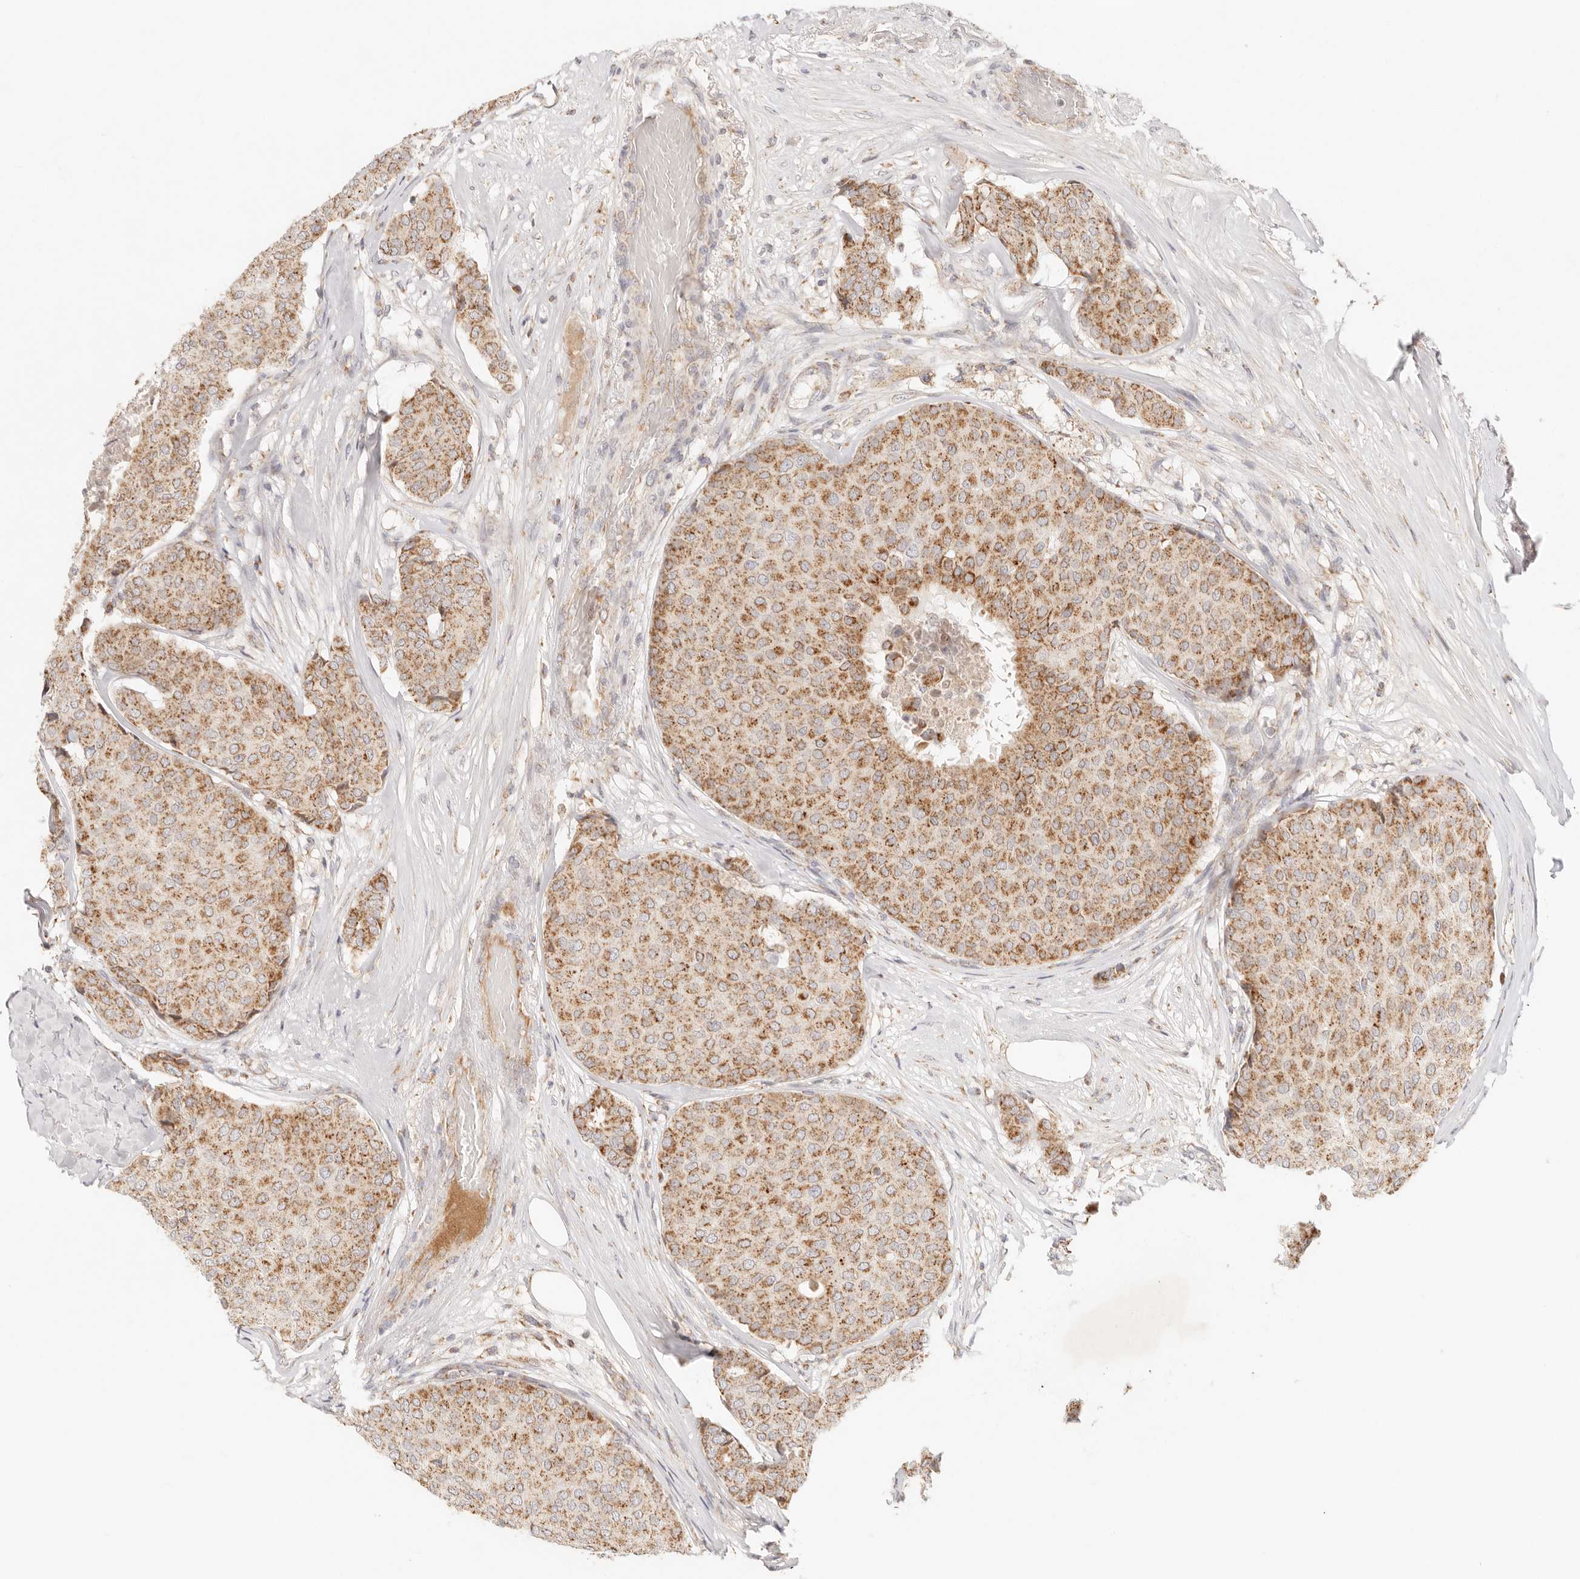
{"staining": {"intensity": "moderate", "quantity": ">75%", "location": "cytoplasmic/membranous"}, "tissue": "breast cancer", "cell_type": "Tumor cells", "image_type": "cancer", "snomed": [{"axis": "morphology", "description": "Duct carcinoma"}, {"axis": "topography", "description": "Breast"}], "caption": "Protein positivity by IHC exhibits moderate cytoplasmic/membranous positivity in approximately >75% of tumor cells in breast cancer.", "gene": "COA6", "patient": {"sex": "female", "age": 75}}